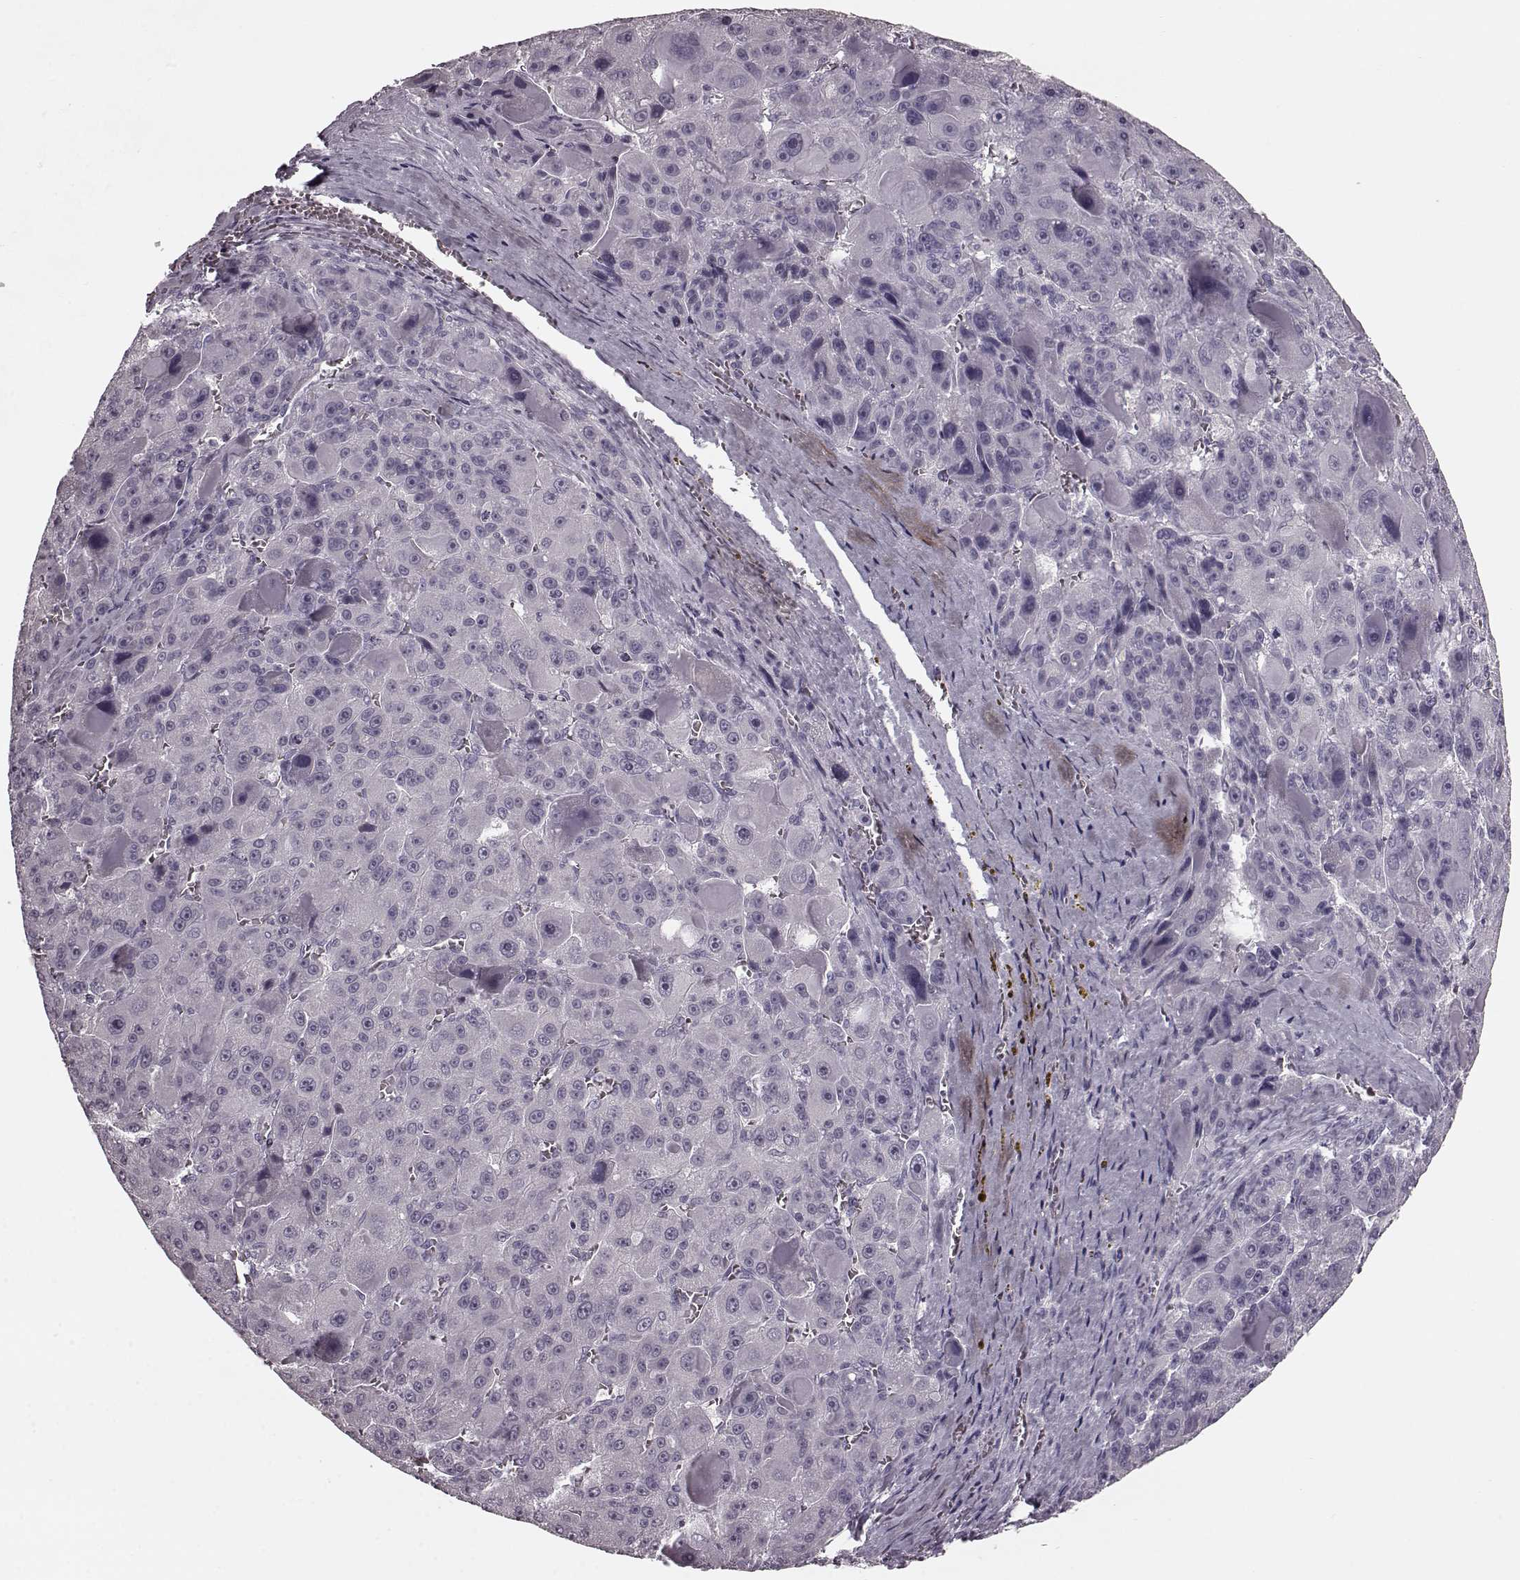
{"staining": {"intensity": "negative", "quantity": "none", "location": "none"}, "tissue": "liver cancer", "cell_type": "Tumor cells", "image_type": "cancer", "snomed": [{"axis": "morphology", "description": "Carcinoma, Hepatocellular, NOS"}, {"axis": "topography", "description": "Liver"}], "caption": "Tumor cells are negative for protein expression in human liver cancer. Nuclei are stained in blue.", "gene": "CST7", "patient": {"sex": "male", "age": 76}}